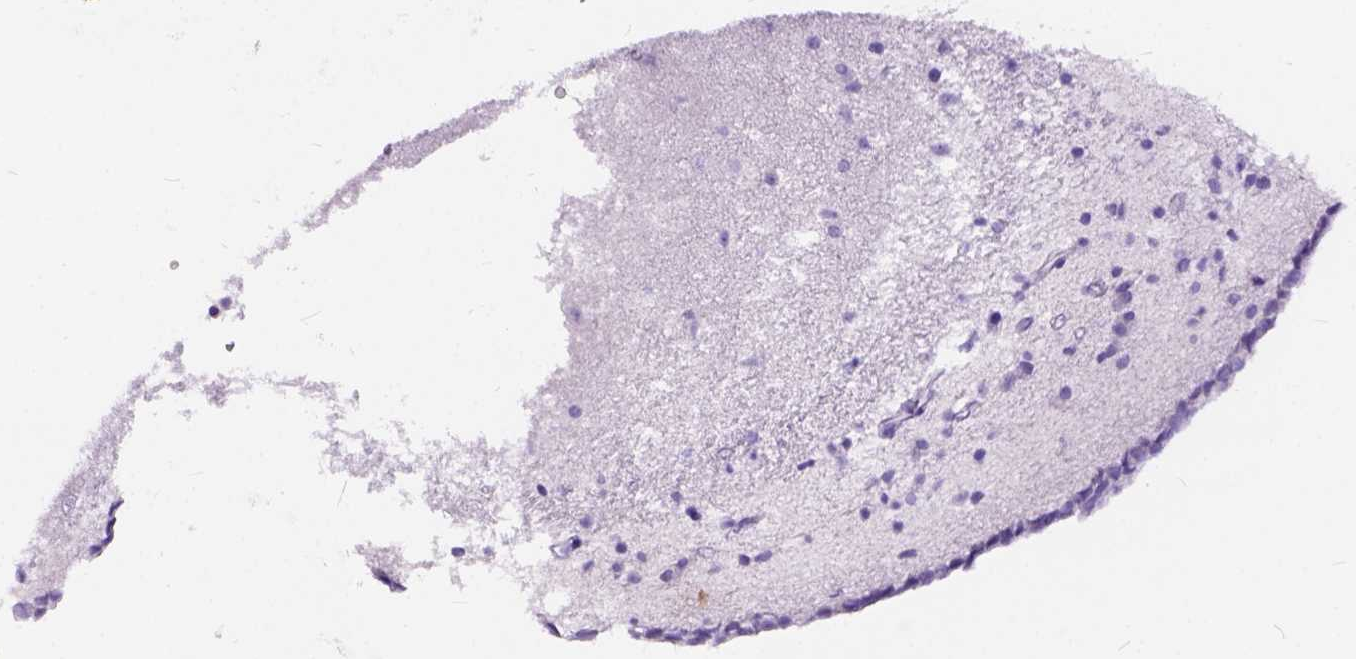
{"staining": {"intensity": "negative", "quantity": "none", "location": "none"}, "tissue": "caudate", "cell_type": "Glial cells", "image_type": "normal", "snomed": [{"axis": "morphology", "description": "Normal tissue, NOS"}, {"axis": "topography", "description": "Lateral ventricle wall"}], "caption": "Histopathology image shows no significant protein expression in glial cells of benign caudate.", "gene": "C1QTNF3", "patient": {"sex": "female", "age": 42}}